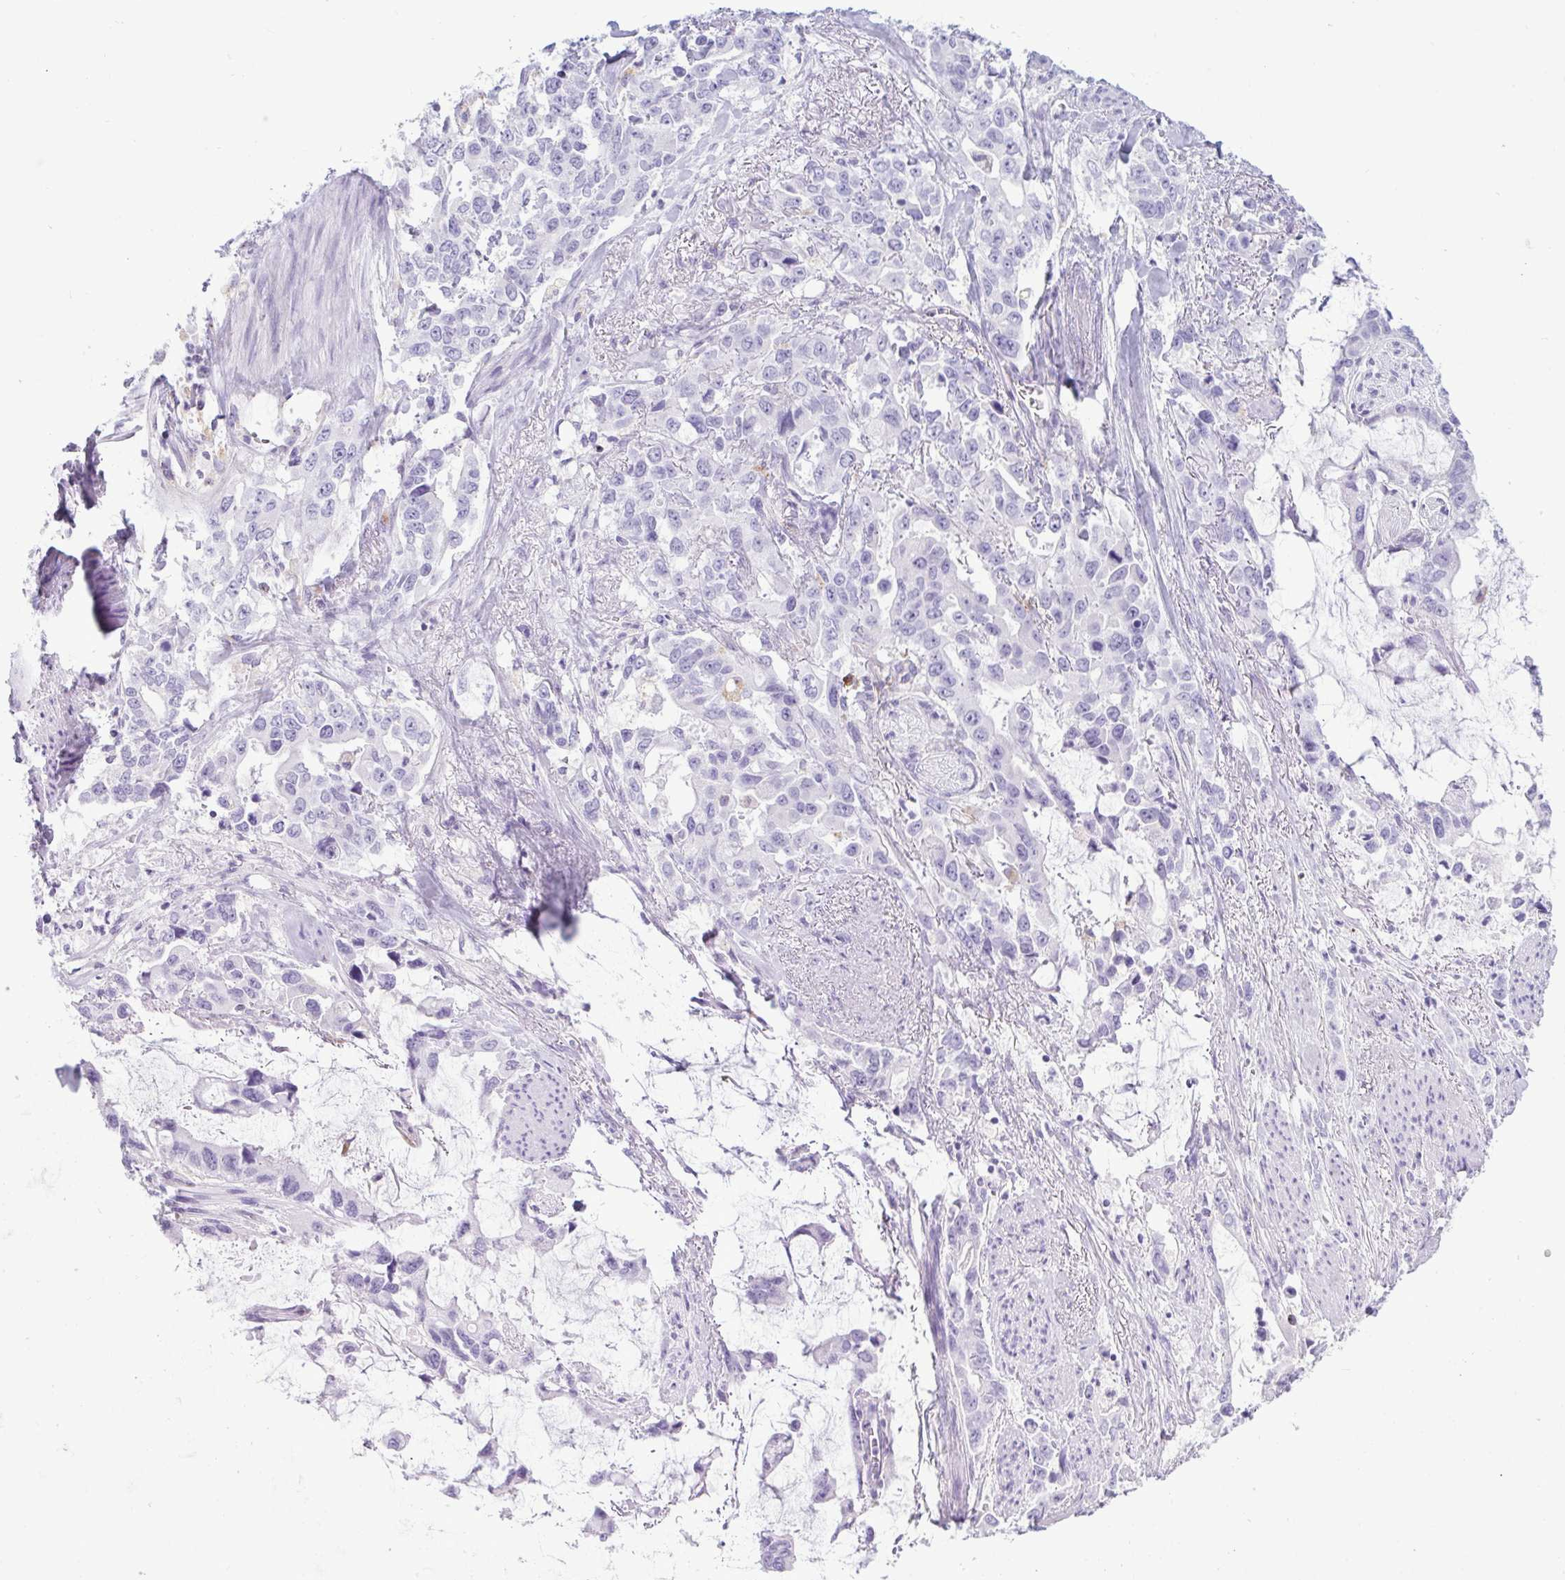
{"staining": {"intensity": "negative", "quantity": "none", "location": "none"}, "tissue": "stomach cancer", "cell_type": "Tumor cells", "image_type": "cancer", "snomed": [{"axis": "morphology", "description": "Adenocarcinoma, NOS"}, {"axis": "topography", "description": "Stomach, upper"}], "caption": "Protein analysis of stomach adenocarcinoma exhibits no significant staining in tumor cells.", "gene": "XCL1", "patient": {"sex": "male", "age": 85}}